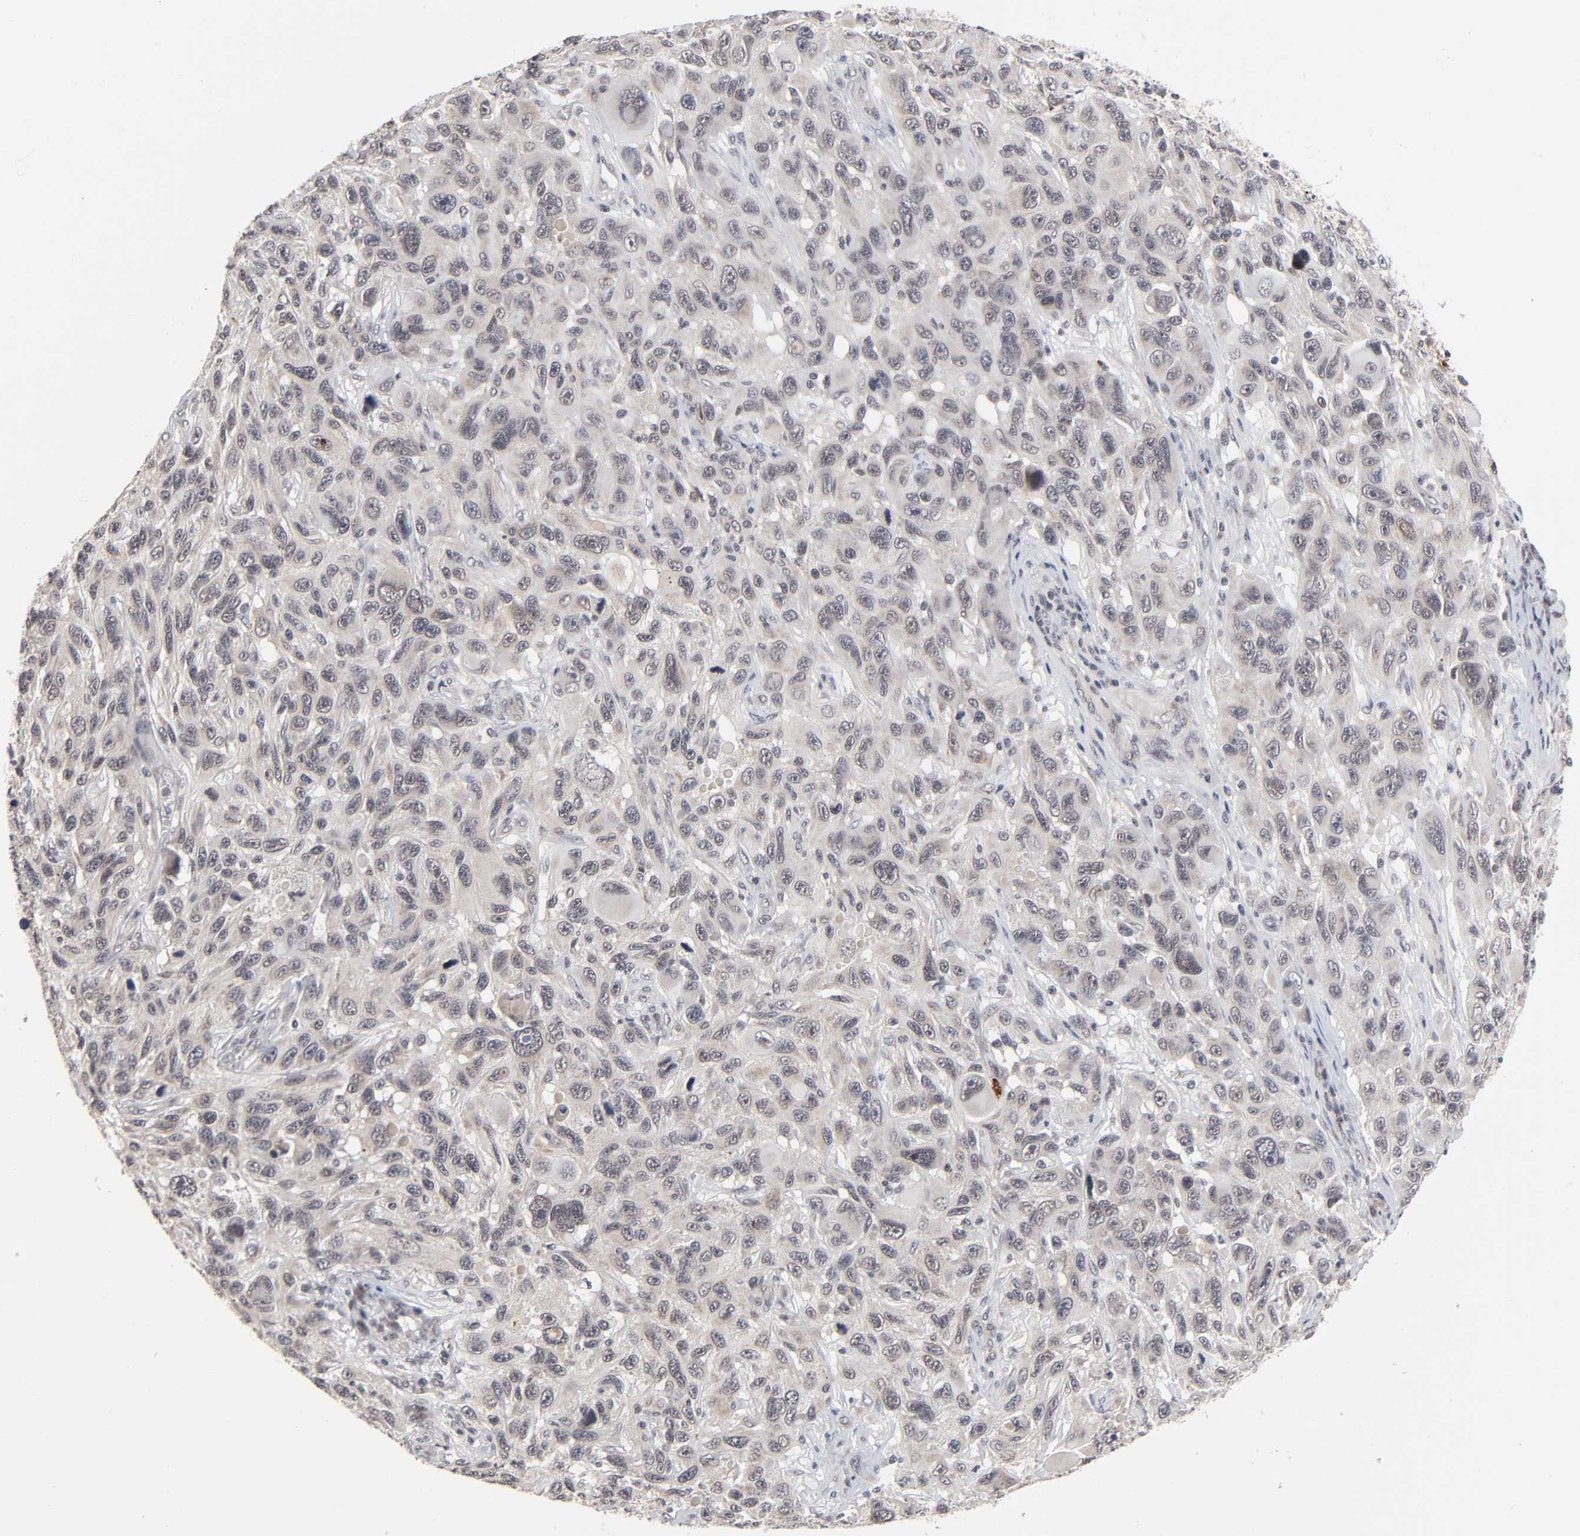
{"staining": {"intensity": "weak", "quantity": "<25%", "location": "cytoplasmic/membranous"}, "tissue": "melanoma", "cell_type": "Tumor cells", "image_type": "cancer", "snomed": [{"axis": "morphology", "description": "Malignant melanoma, NOS"}, {"axis": "topography", "description": "Skin"}], "caption": "Malignant melanoma stained for a protein using IHC displays no positivity tumor cells.", "gene": "AUH", "patient": {"sex": "male", "age": 53}}